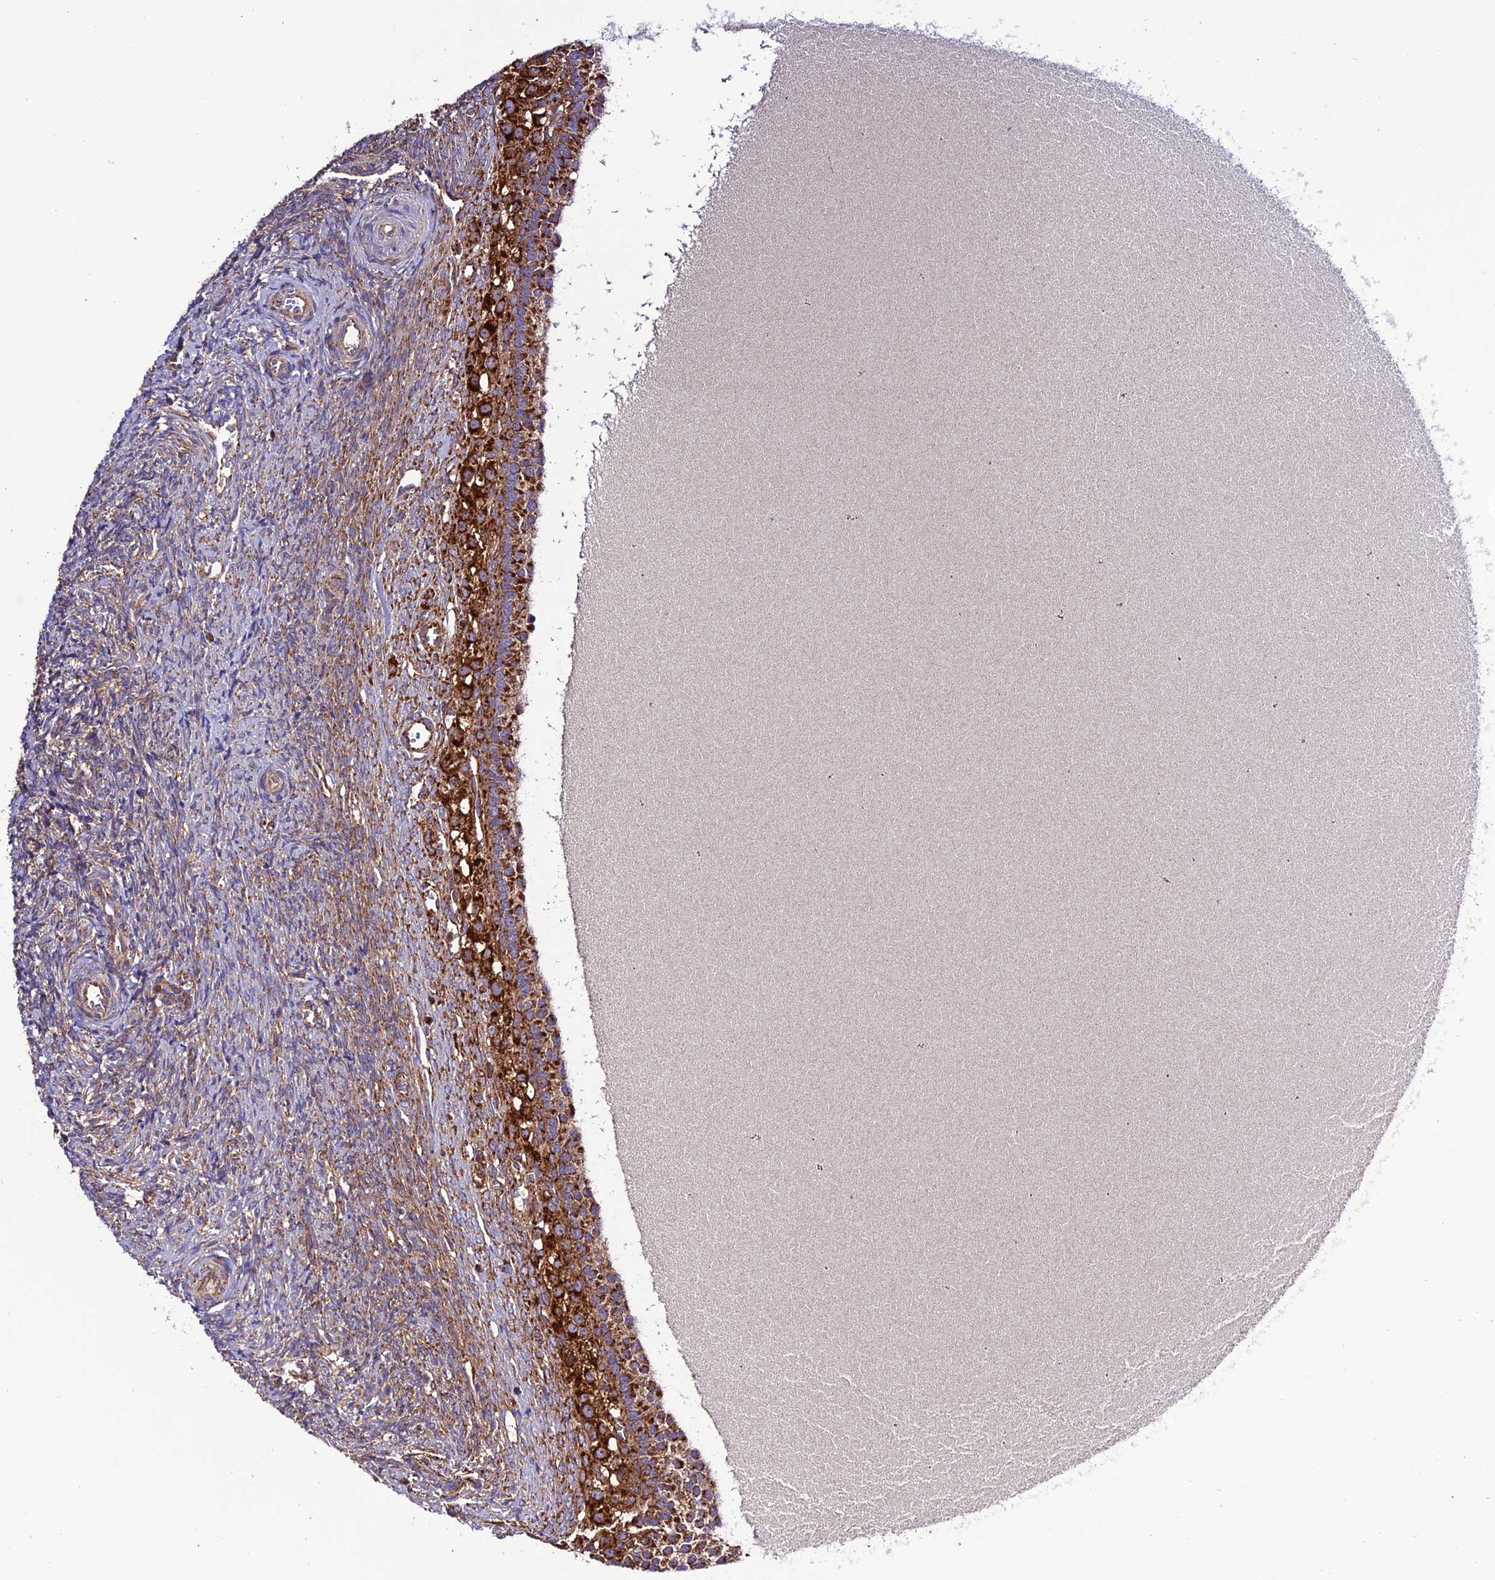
{"staining": {"intensity": "weak", "quantity": "25%-75%", "location": "cytoplasmic/membranous"}, "tissue": "ovary", "cell_type": "Ovarian stroma cells", "image_type": "normal", "snomed": [{"axis": "morphology", "description": "Normal tissue, NOS"}, {"axis": "topography", "description": "Ovary"}], "caption": "Weak cytoplasmic/membranous positivity for a protein is identified in about 25%-75% of ovarian stroma cells of benign ovary using immunohistochemistry (IHC).", "gene": "MRPS9", "patient": {"sex": "female", "age": 41}}